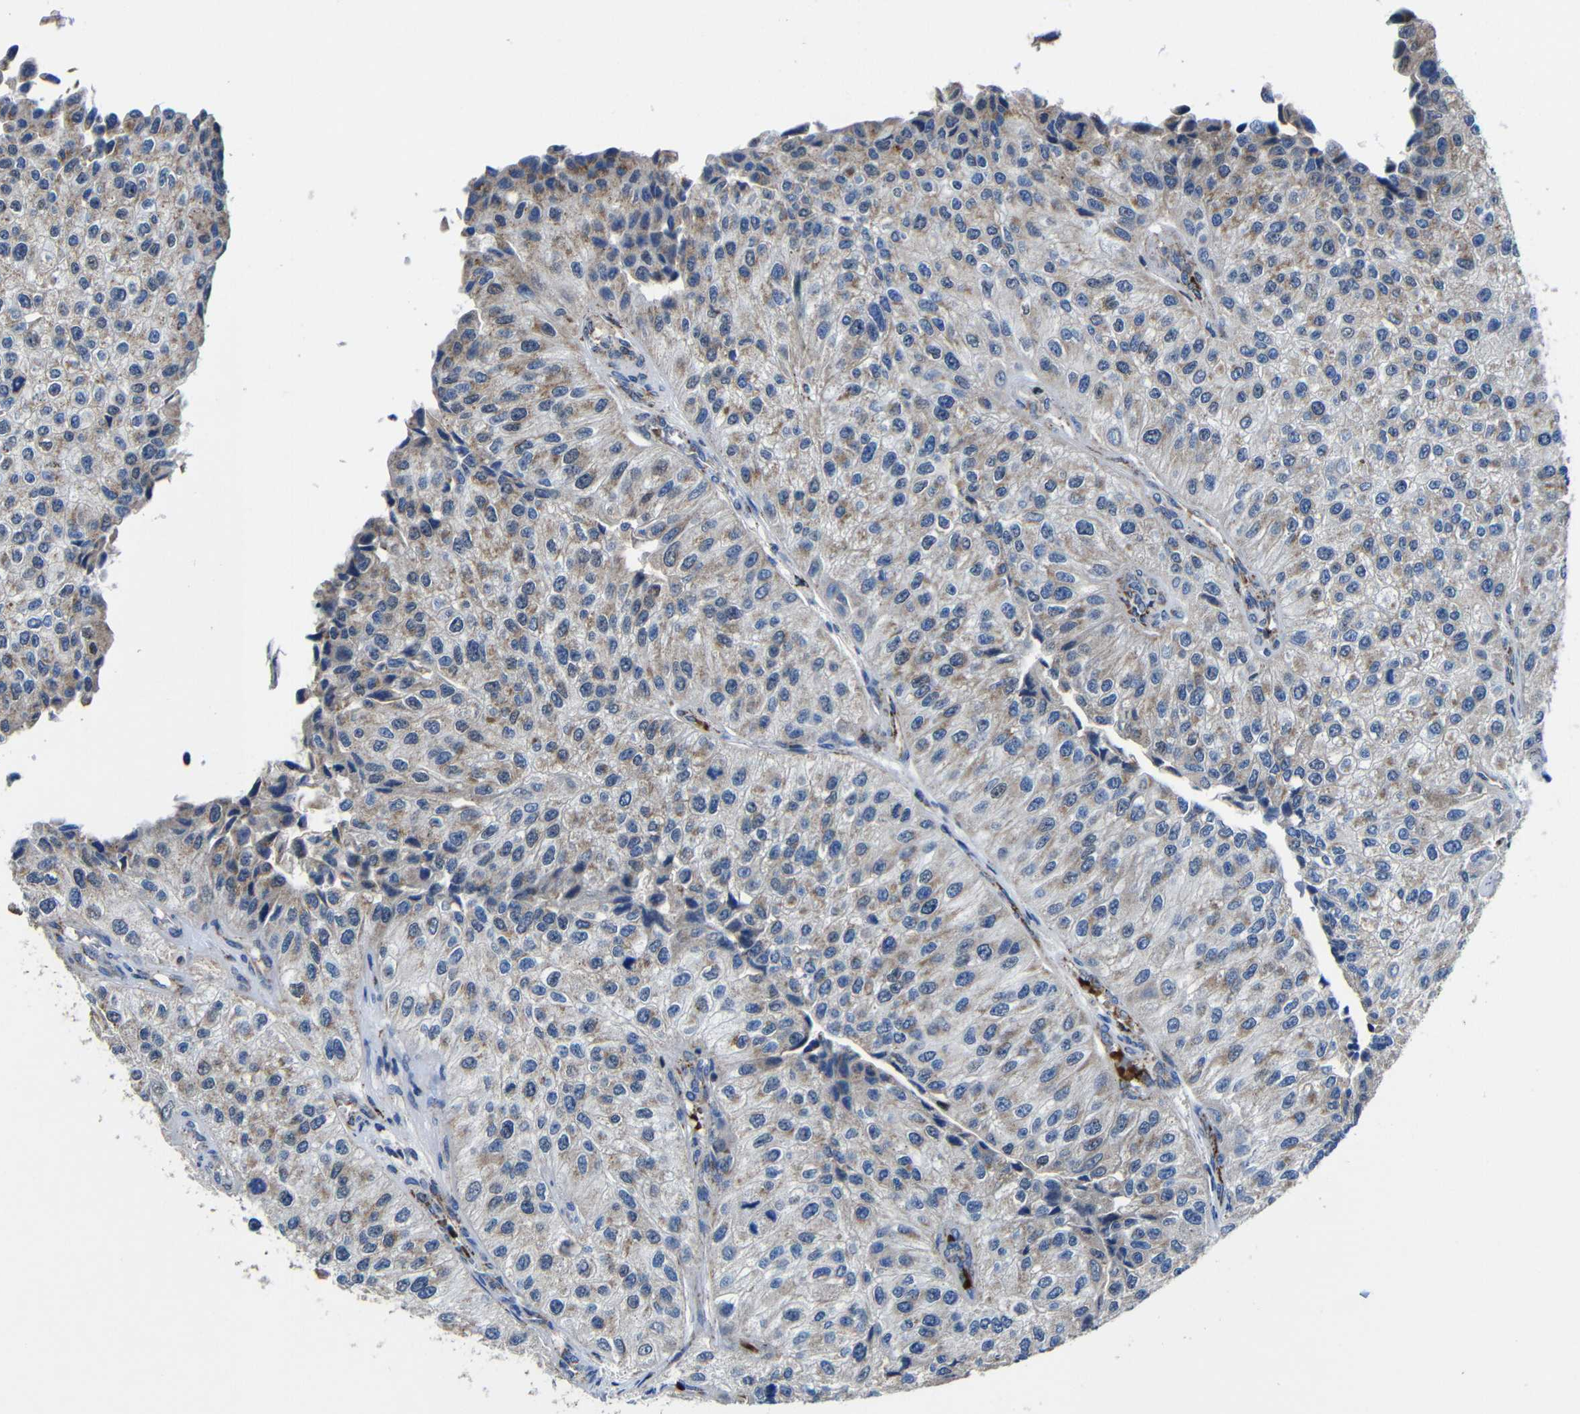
{"staining": {"intensity": "weak", "quantity": "25%-75%", "location": "cytoplasmic/membranous"}, "tissue": "urothelial cancer", "cell_type": "Tumor cells", "image_type": "cancer", "snomed": [{"axis": "morphology", "description": "Urothelial carcinoma, High grade"}, {"axis": "topography", "description": "Kidney"}, {"axis": "topography", "description": "Urinary bladder"}], "caption": "Urothelial carcinoma (high-grade) stained with DAB (3,3'-diaminobenzidine) IHC exhibits low levels of weak cytoplasmic/membranous positivity in approximately 25%-75% of tumor cells.", "gene": "CA5B", "patient": {"sex": "male", "age": 77}}